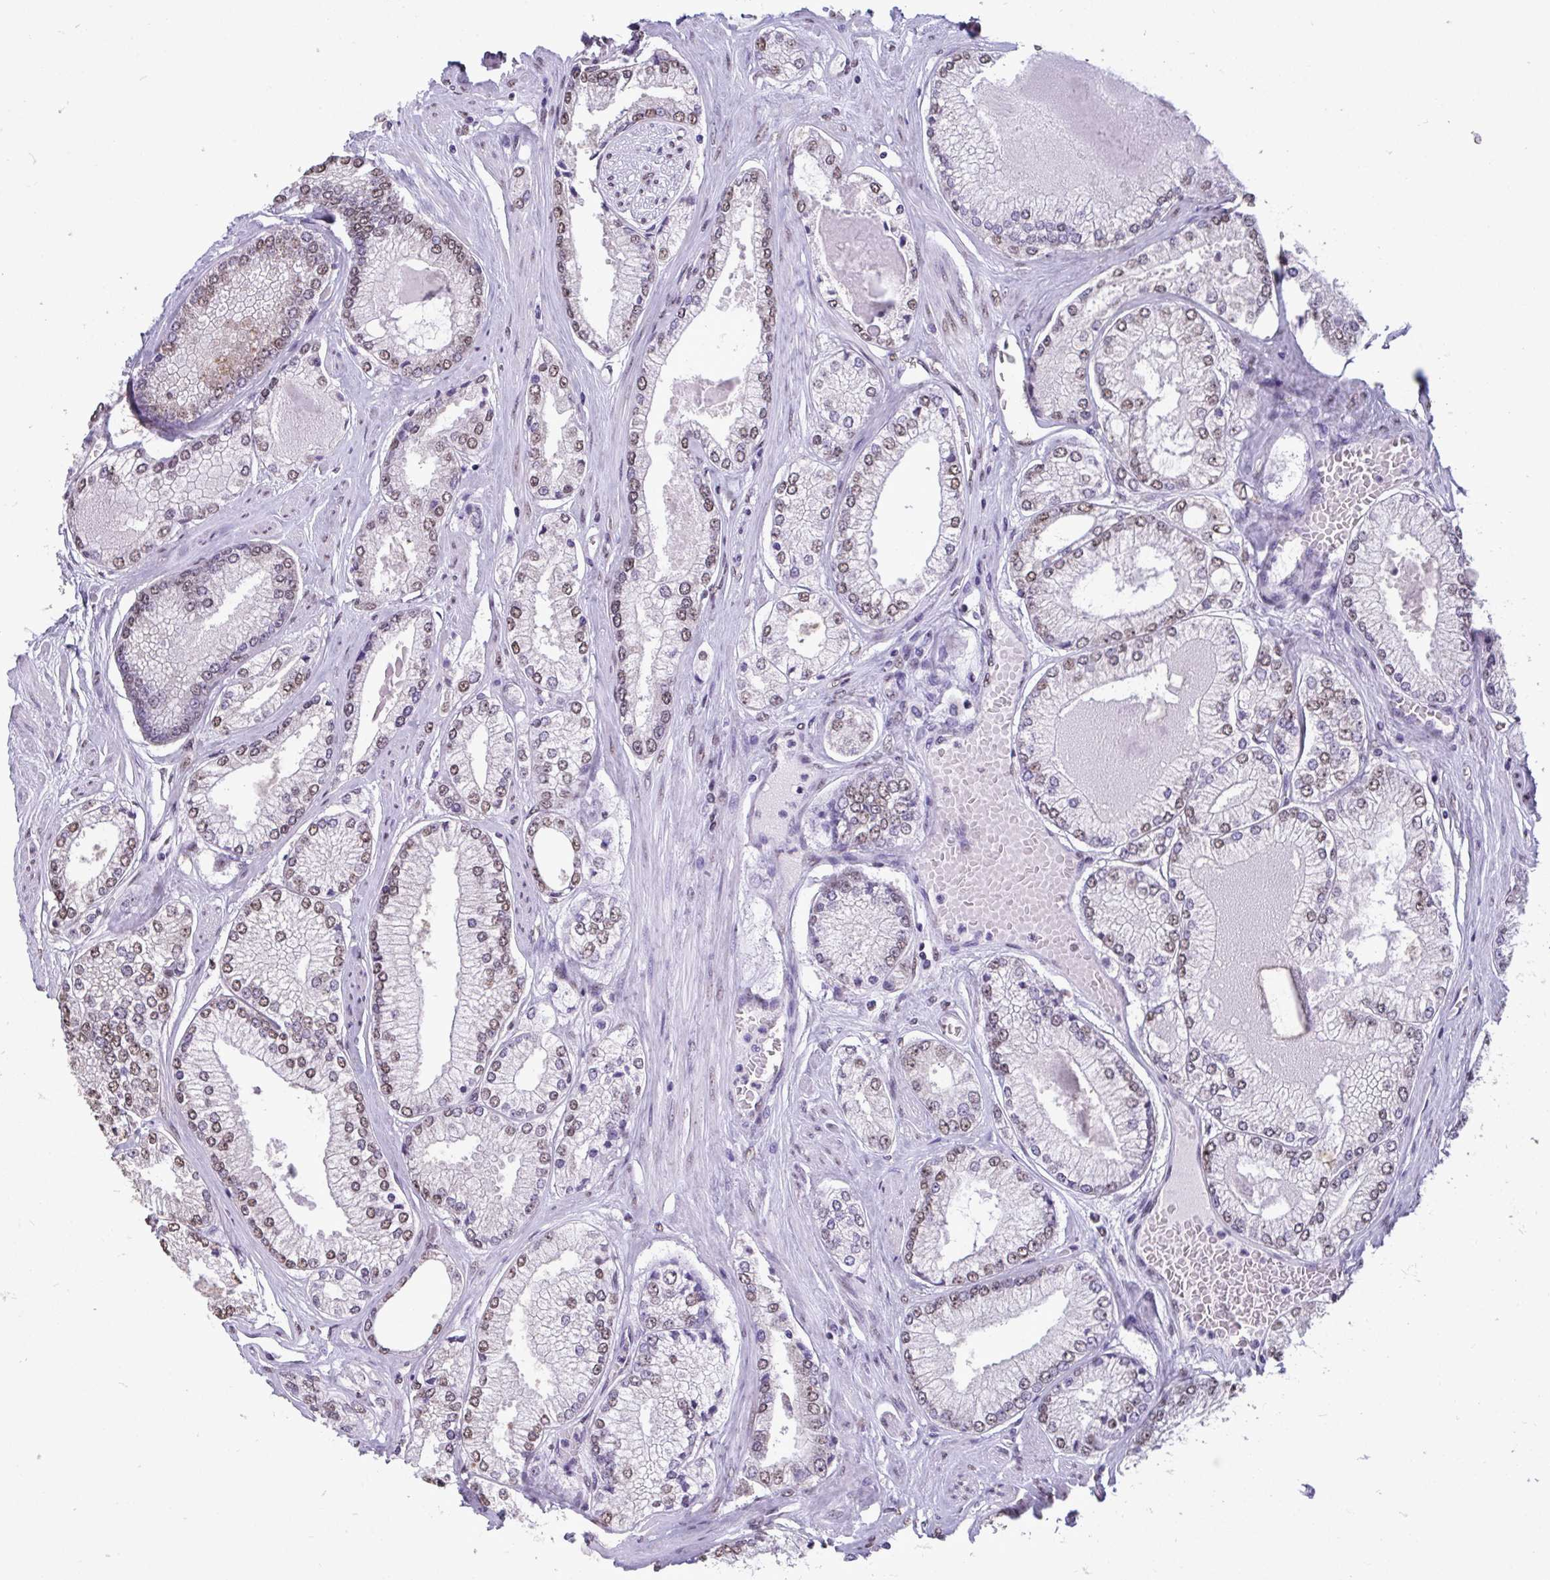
{"staining": {"intensity": "weak", "quantity": ">75%", "location": "nuclear"}, "tissue": "prostate cancer", "cell_type": "Tumor cells", "image_type": "cancer", "snomed": [{"axis": "morphology", "description": "Adenocarcinoma, Low grade"}, {"axis": "topography", "description": "Prostate"}], "caption": "Immunohistochemical staining of human low-grade adenocarcinoma (prostate) displays low levels of weak nuclear protein positivity in about >75% of tumor cells. (DAB (3,3'-diaminobenzidine) = brown stain, brightfield microscopy at high magnification).", "gene": "SEMA6B", "patient": {"sex": "male", "age": 67}}